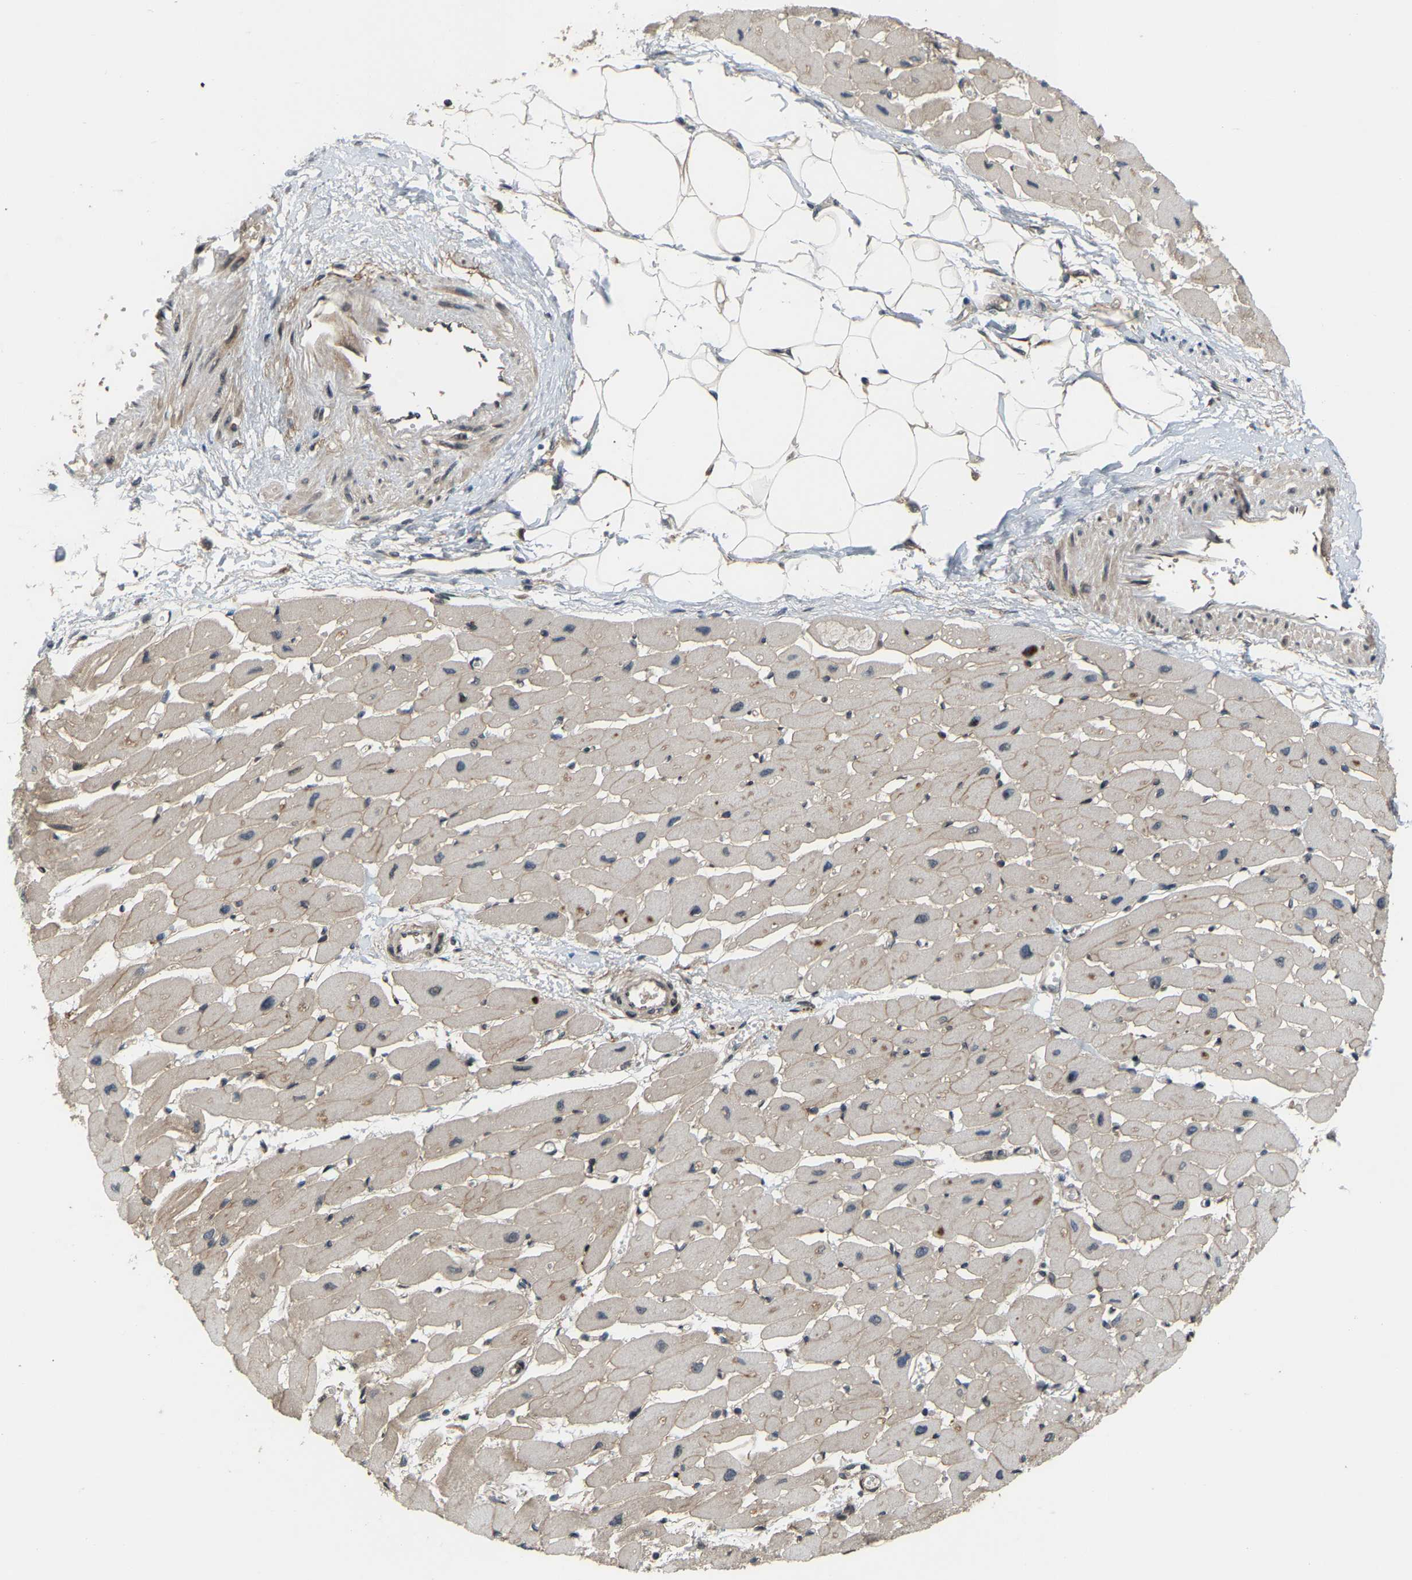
{"staining": {"intensity": "moderate", "quantity": "<25%", "location": "cytoplasmic/membranous"}, "tissue": "heart muscle", "cell_type": "Cardiomyocytes", "image_type": "normal", "snomed": [{"axis": "morphology", "description": "Normal tissue, NOS"}, {"axis": "topography", "description": "Heart"}], "caption": "DAB (3,3'-diaminobenzidine) immunohistochemical staining of benign heart muscle exhibits moderate cytoplasmic/membranous protein positivity in approximately <25% of cardiomyocytes. Nuclei are stained in blue.", "gene": "CROT", "patient": {"sex": "female", "age": 54}}